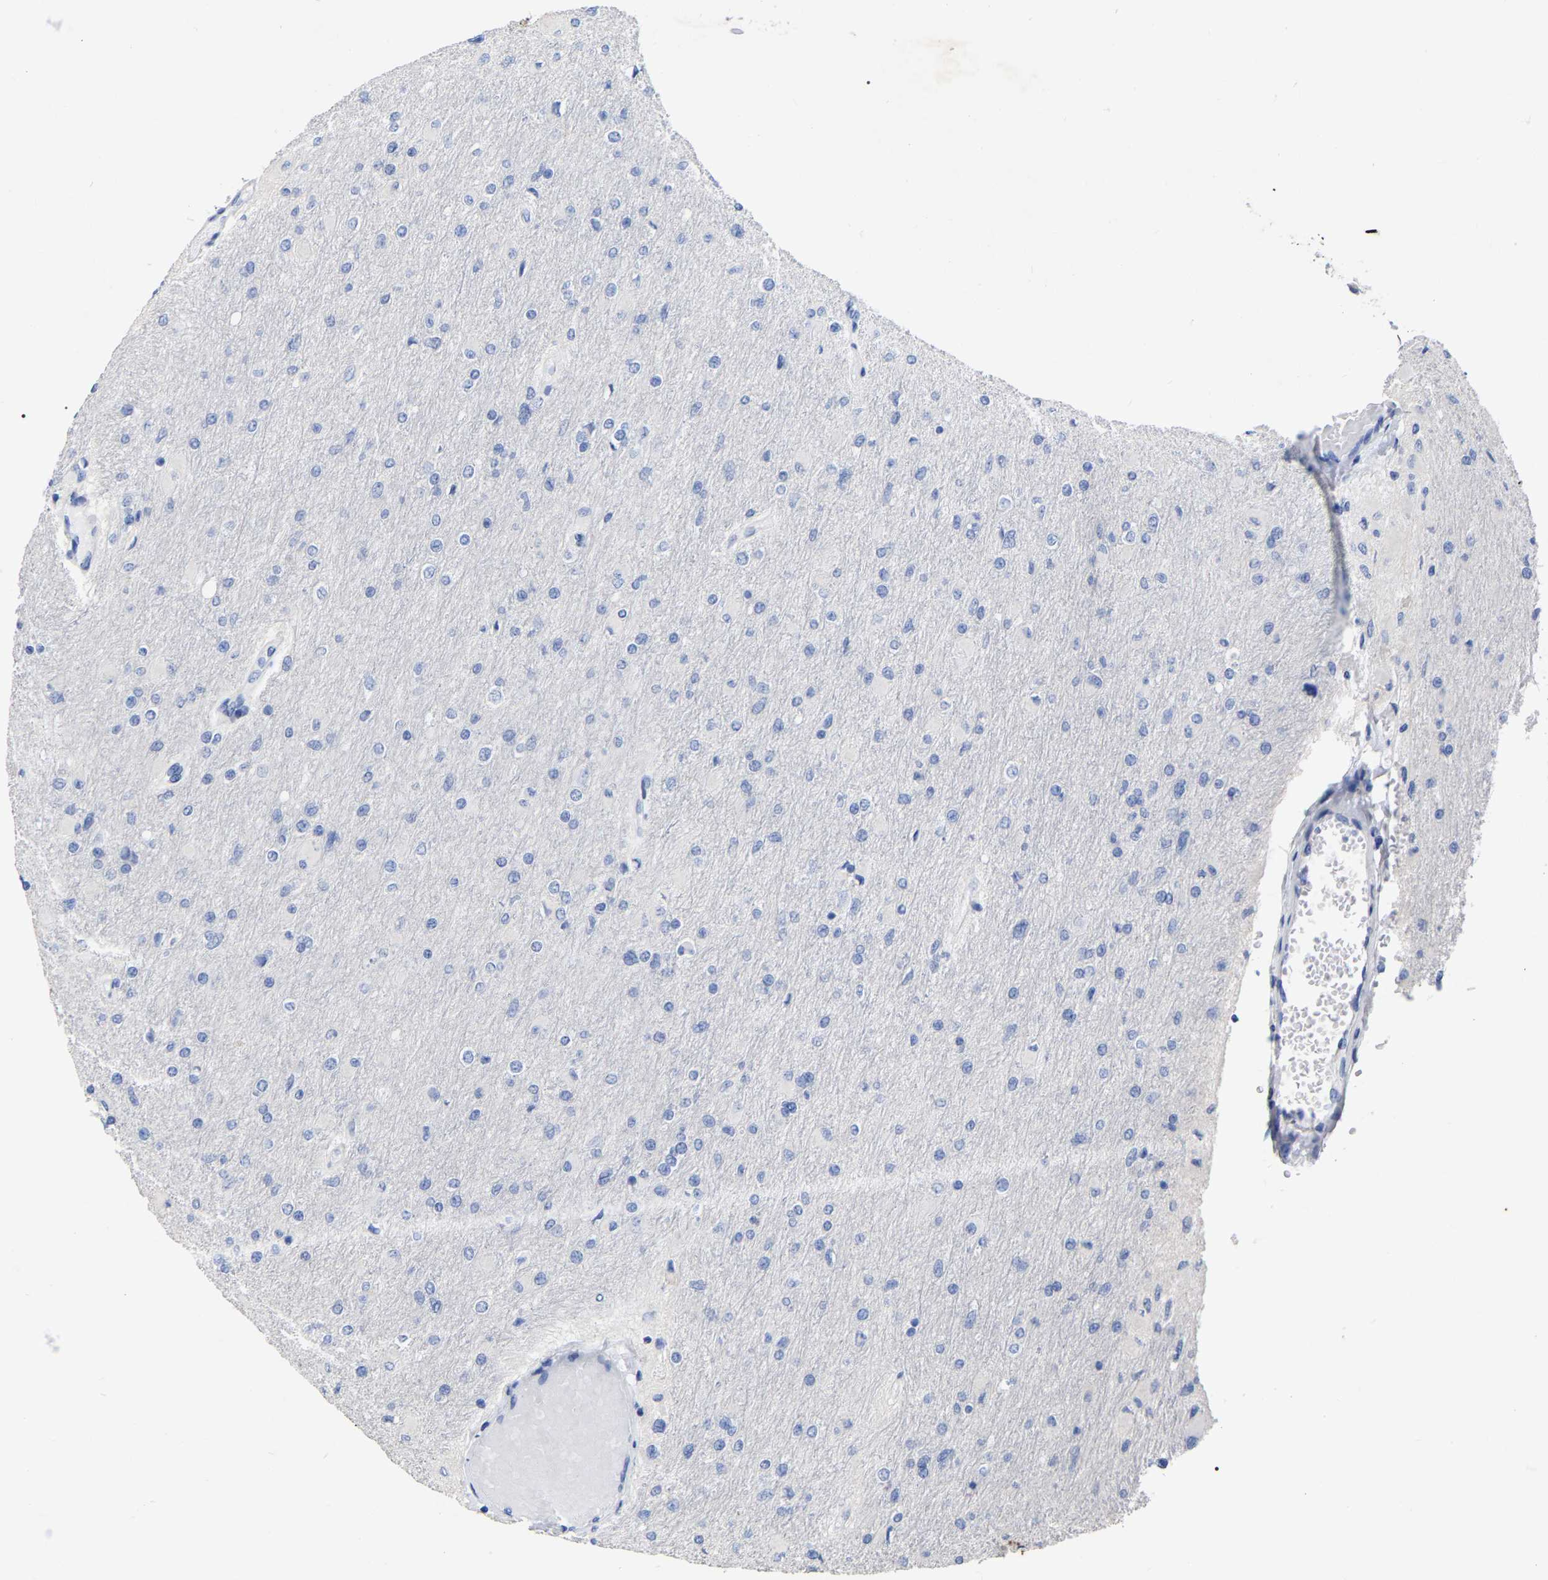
{"staining": {"intensity": "negative", "quantity": "none", "location": "none"}, "tissue": "glioma", "cell_type": "Tumor cells", "image_type": "cancer", "snomed": [{"axis": "morphology", "description": "Glioma, malignant, High grade"}, {"axis": "topography", "description": "Cerebral cortex"}], "caption": "High magnification brightfield microscopy of glioma stained with DAB (brown) and counterstained with hematoxylin (blue): tumor cells show no significant positivity.", "gene": "ANXA13", "patient": {"sex": "female", "age": 36}}